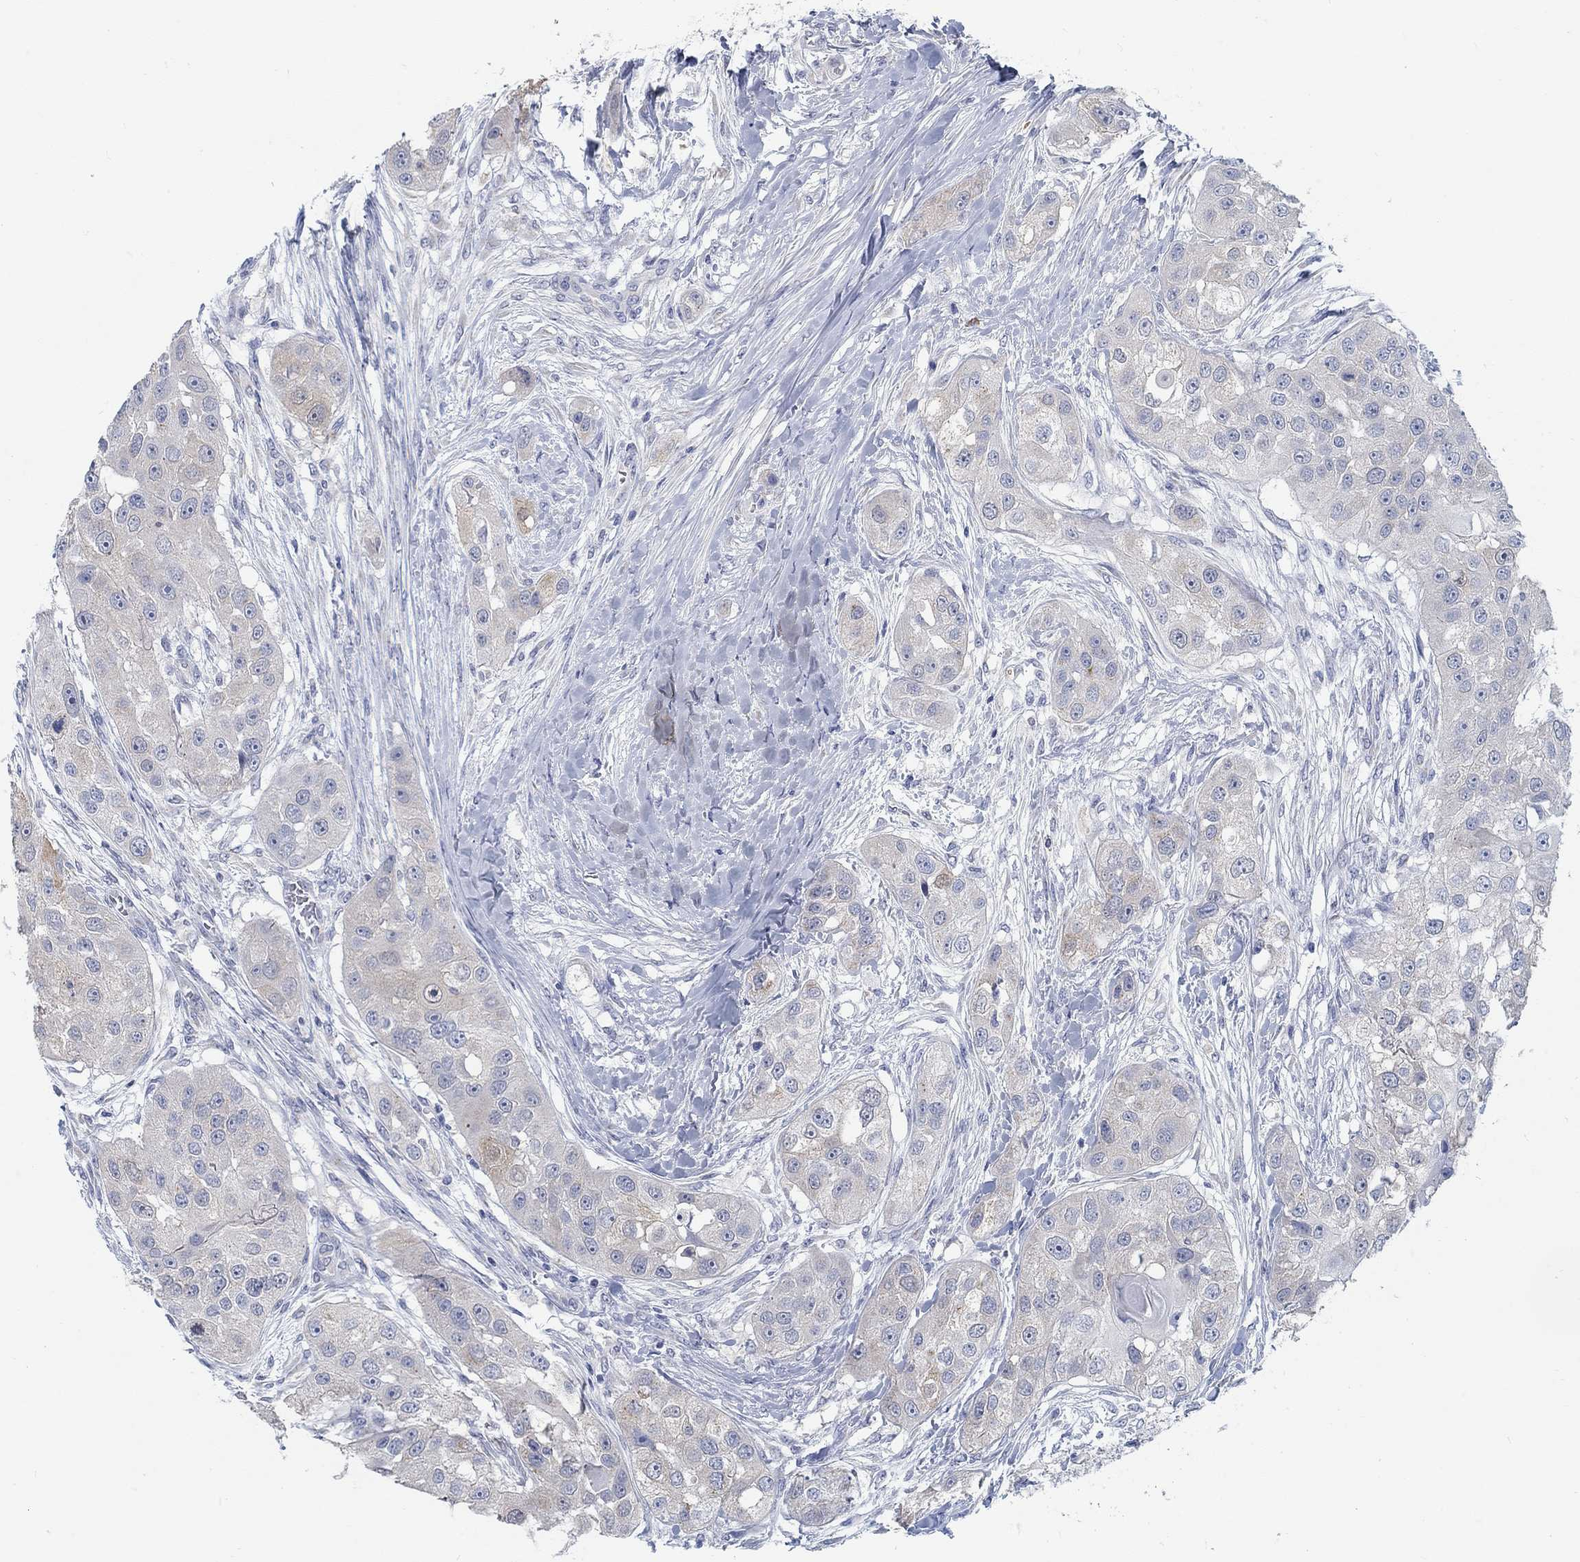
{"staining": {"intensity": "weak", "quantity": "<25%", "location": "cytoplasmic/membranous"}, "tissue": "head and neck cancer", "cell_type": "Tumor cells", "image_type": "cancer", "snomed": [{"axis": "morphology", "description": "Normal tissue, NOS"}, {"axis": "morphology", "description": "Squamous cell carcinoma, NOS"}, {"axis": "topography", "description": "Skeletal muscle"}, {"axis": "topography", "description": "Head-Neck"}], "caption": "DAB (3,3'-diaminobenzidine) immunohistochemical staining of human squamous cell carcinoma (head and neck) displays no significant expression in tumor cells.", "gene": "TEKT4", "patient": {"sex": "male", "age": 51}}